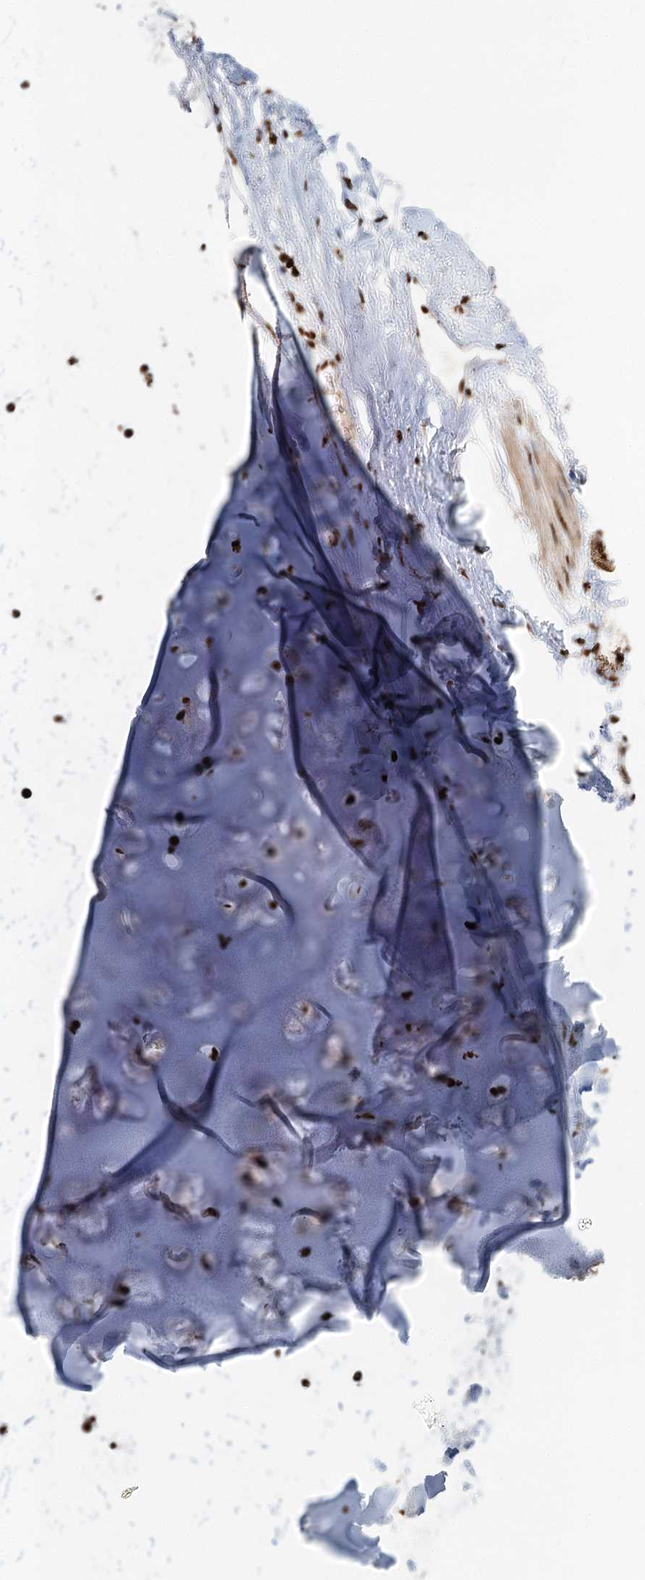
{"staining": {"intensity": "strong", "quantity": ">75%", "location": "nuclear"}, "tissue": "adipose tissue", "cell_type": "Adipocytes", "image_type": "normal", "snomed": [{"axis": "morphology", "description": "Normal tissue, NOS"}, {"axis": "topography", "description": "Lymph node"}, {"axis": "topography", "description": "Bronchus"}], "caption": "Immunohistochemical staining of unremarkable adipose tissue exhibits high levels of strong nuclear expression in about >75% of adipocytes.", "gene": "GPALPP1", "patient": {"sex": "male", "age": 63}}